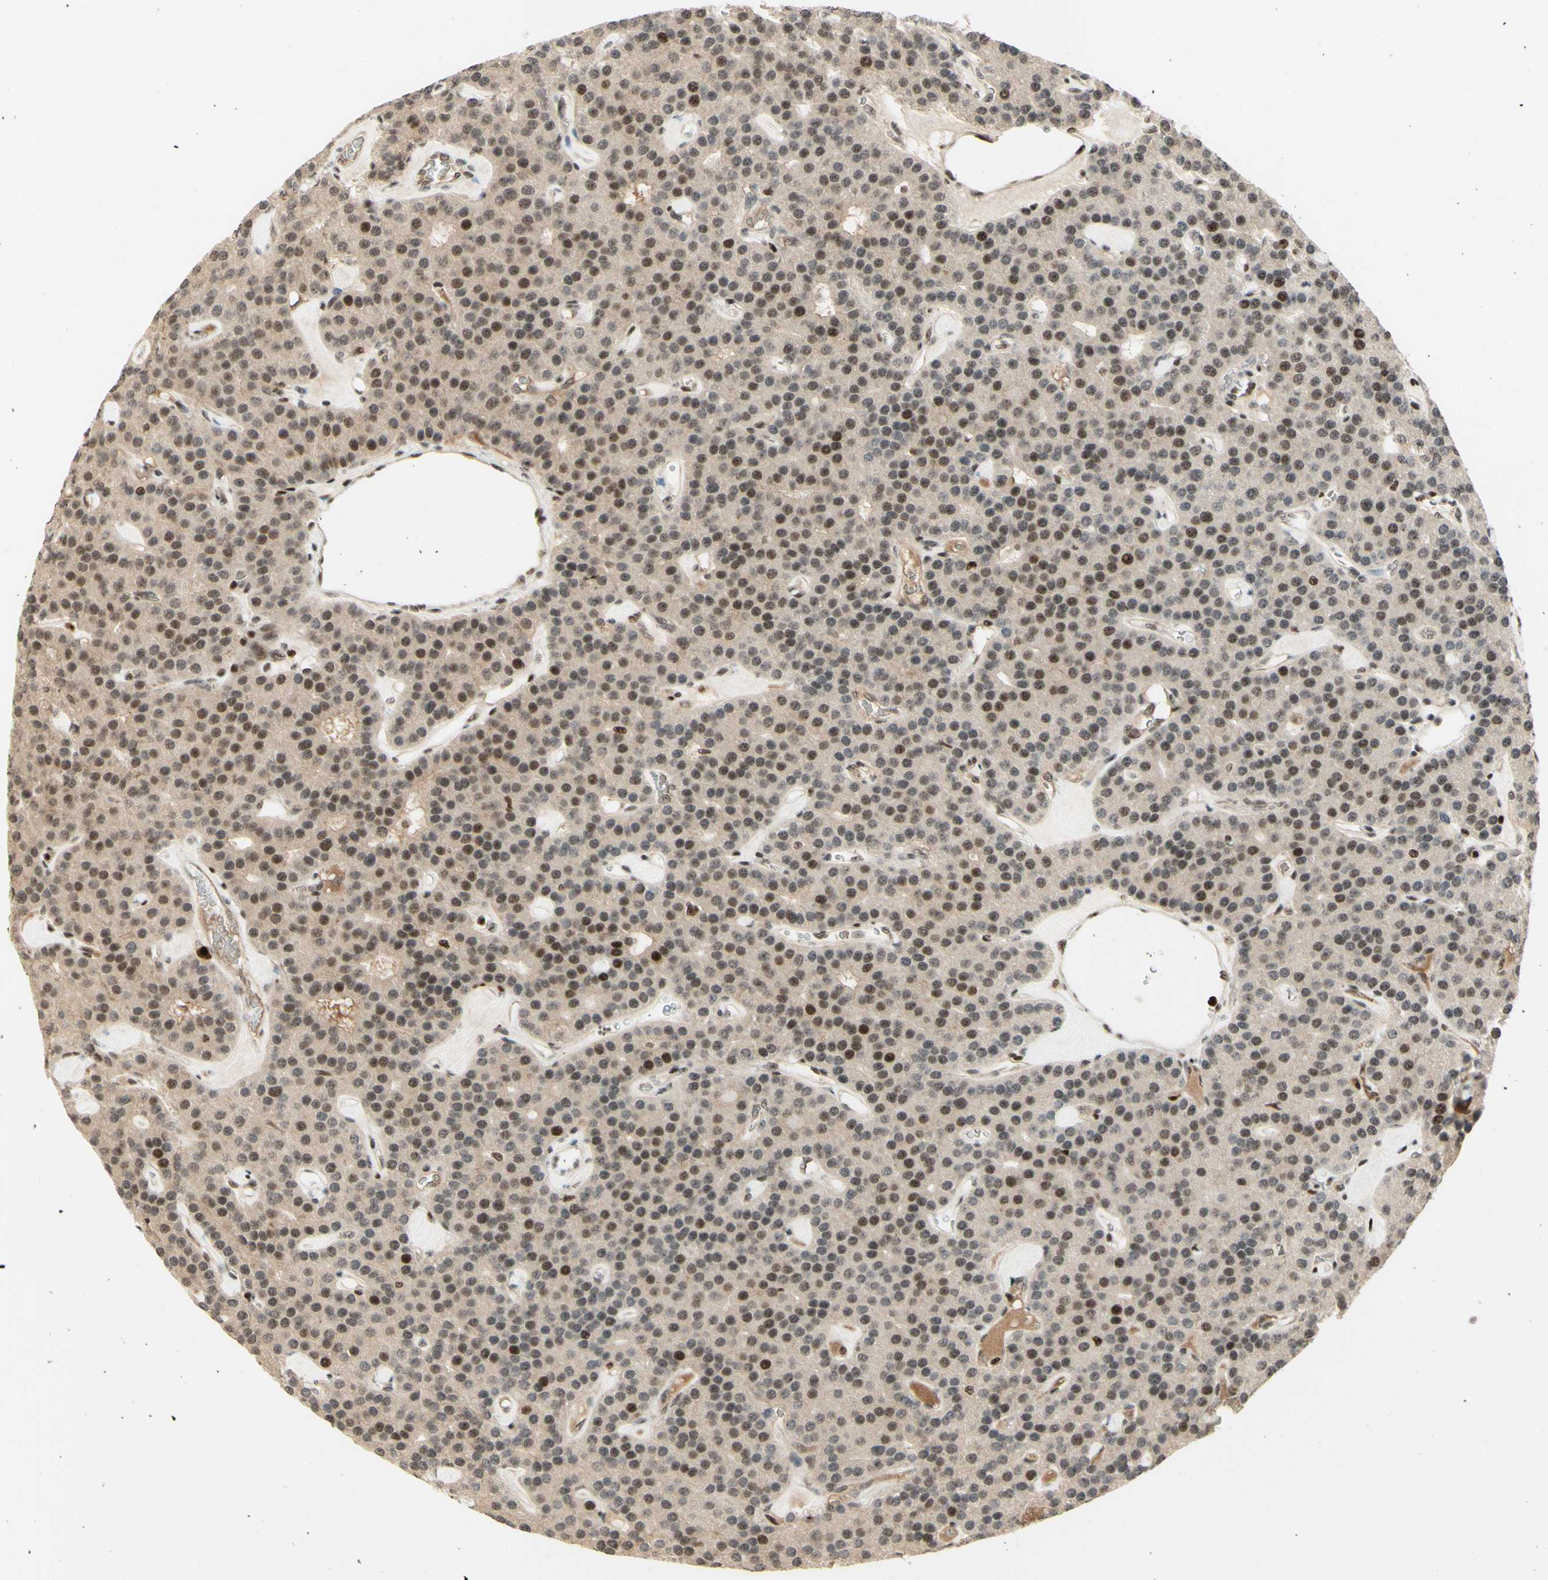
{"staining": {"intensity": "moderate", "quantity": "25%-75%", "location": "cytoplasmic/membranous,nuclear"}, "tissue": "parathyroid gland", "cell_type": "Glandular cells", "image_type": "normal", "snomed": [{"axis": "morphology", "description": "Normal tissue, NOS"}, {"axis": "morphology", "description": "Adenoma, NOS"}, {"axis": "topography", "description": "Parathyroid gland"}], "caption": "Moderate cytoplasmic/membranous,nuclear staining is seen in about 25%-75% of glandular cells in unremarkable parathyroid gland. The staining was performed using DAB, with brown indicating positive protein expression. Nuclei are stained blue with hematoxylin.", "gene": "CDKL5", "patient": {"sex": "female", "age": 86}}